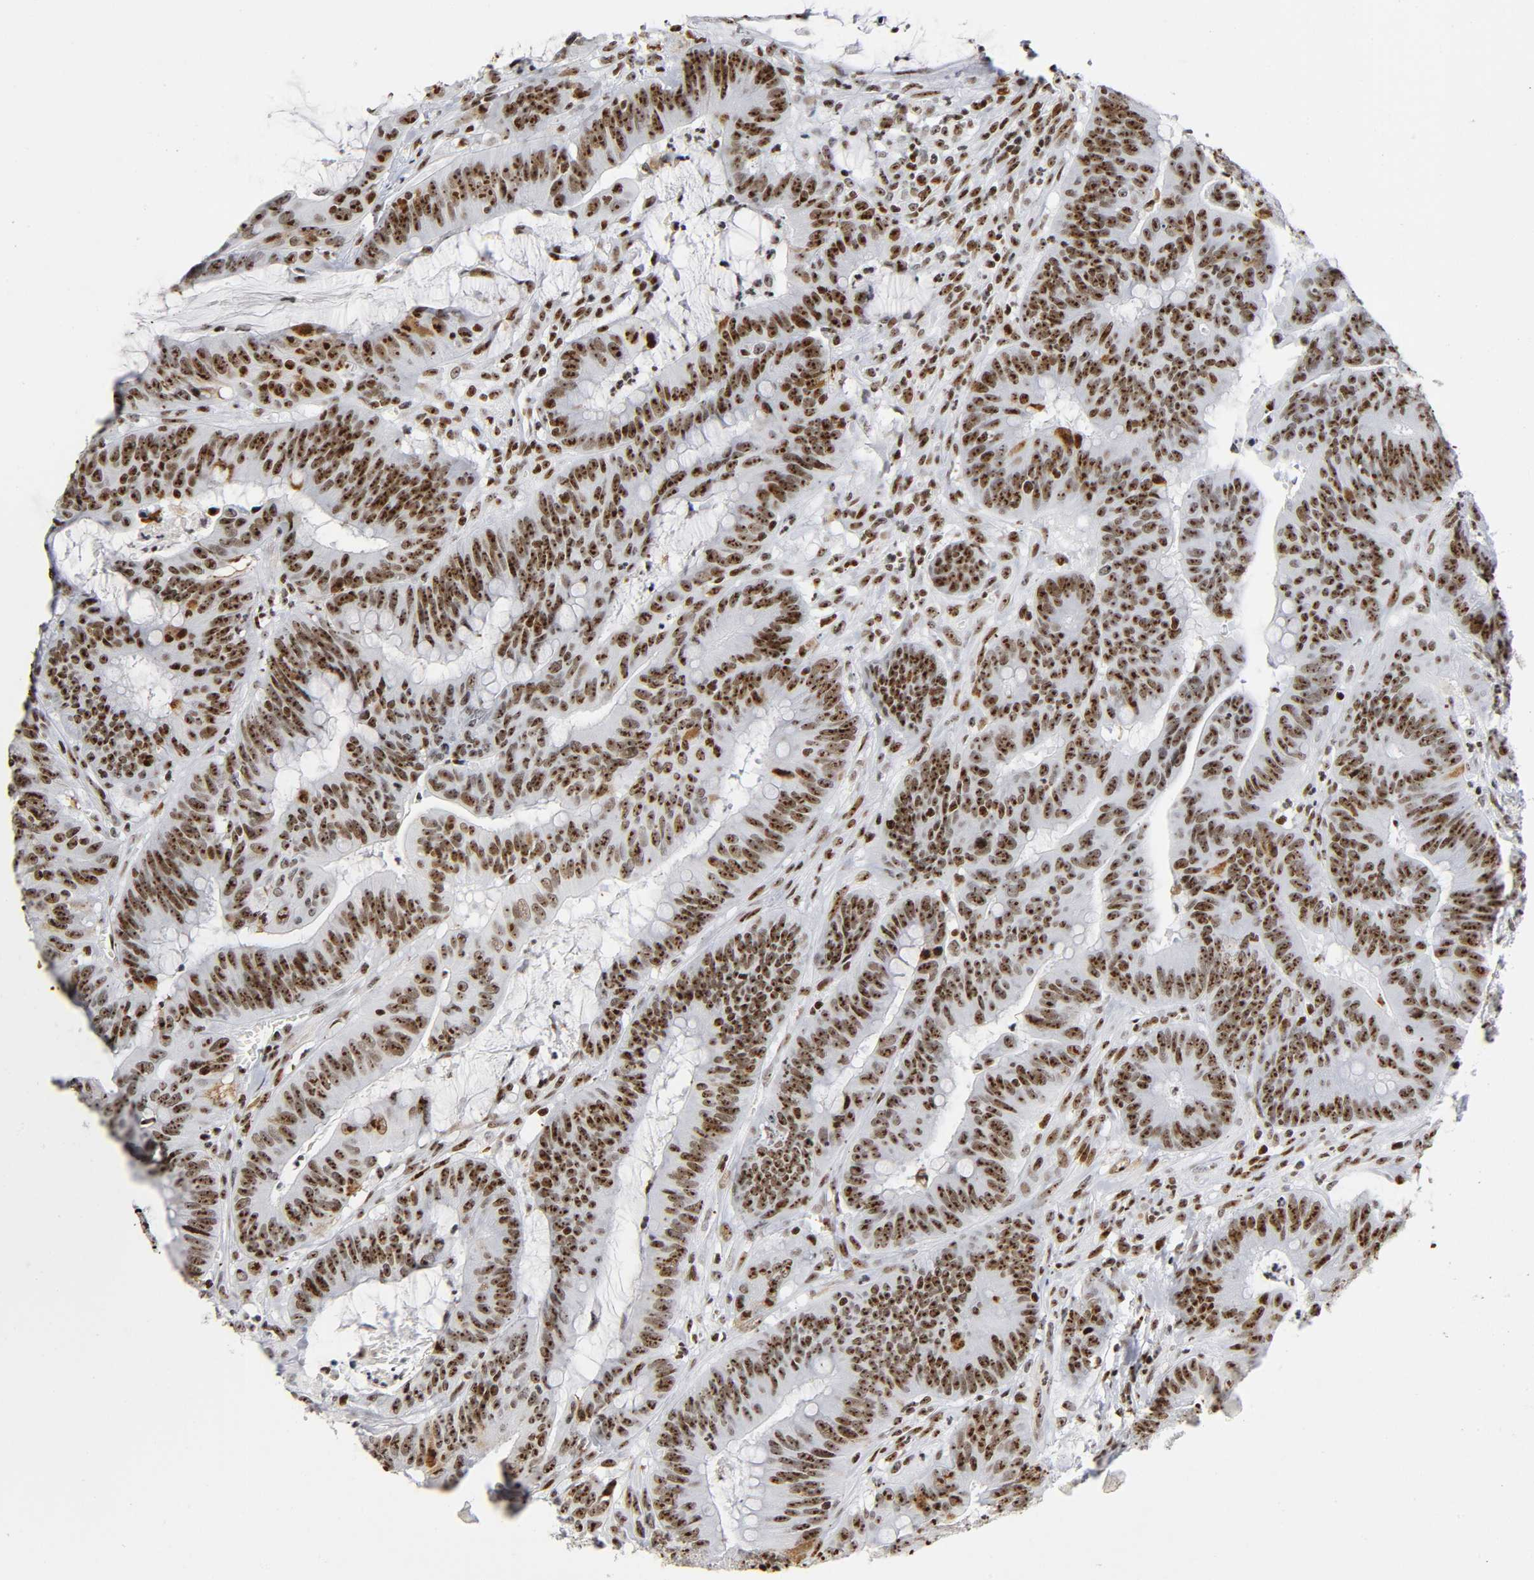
{"staining": {"intensity": "strong", "quantity": ">75%", "location": "nuclear"}, "tissue": "colorectal cancer", "cell_type": "Tumor cells", "image_type": "cancer", "snomed": [{"axis": "morphology", "description": "Adenocarcinoma, NOS"}, {"axis": "topography", "description": "Colon"}], "caption": "Protein expression analysis of human adenocarcinoma (colorectal) reveals strong nuclear staining in approximately >75% of tumor cells.", "gene": "UBTF", "patient": {"sex": "male", "age": 45}}